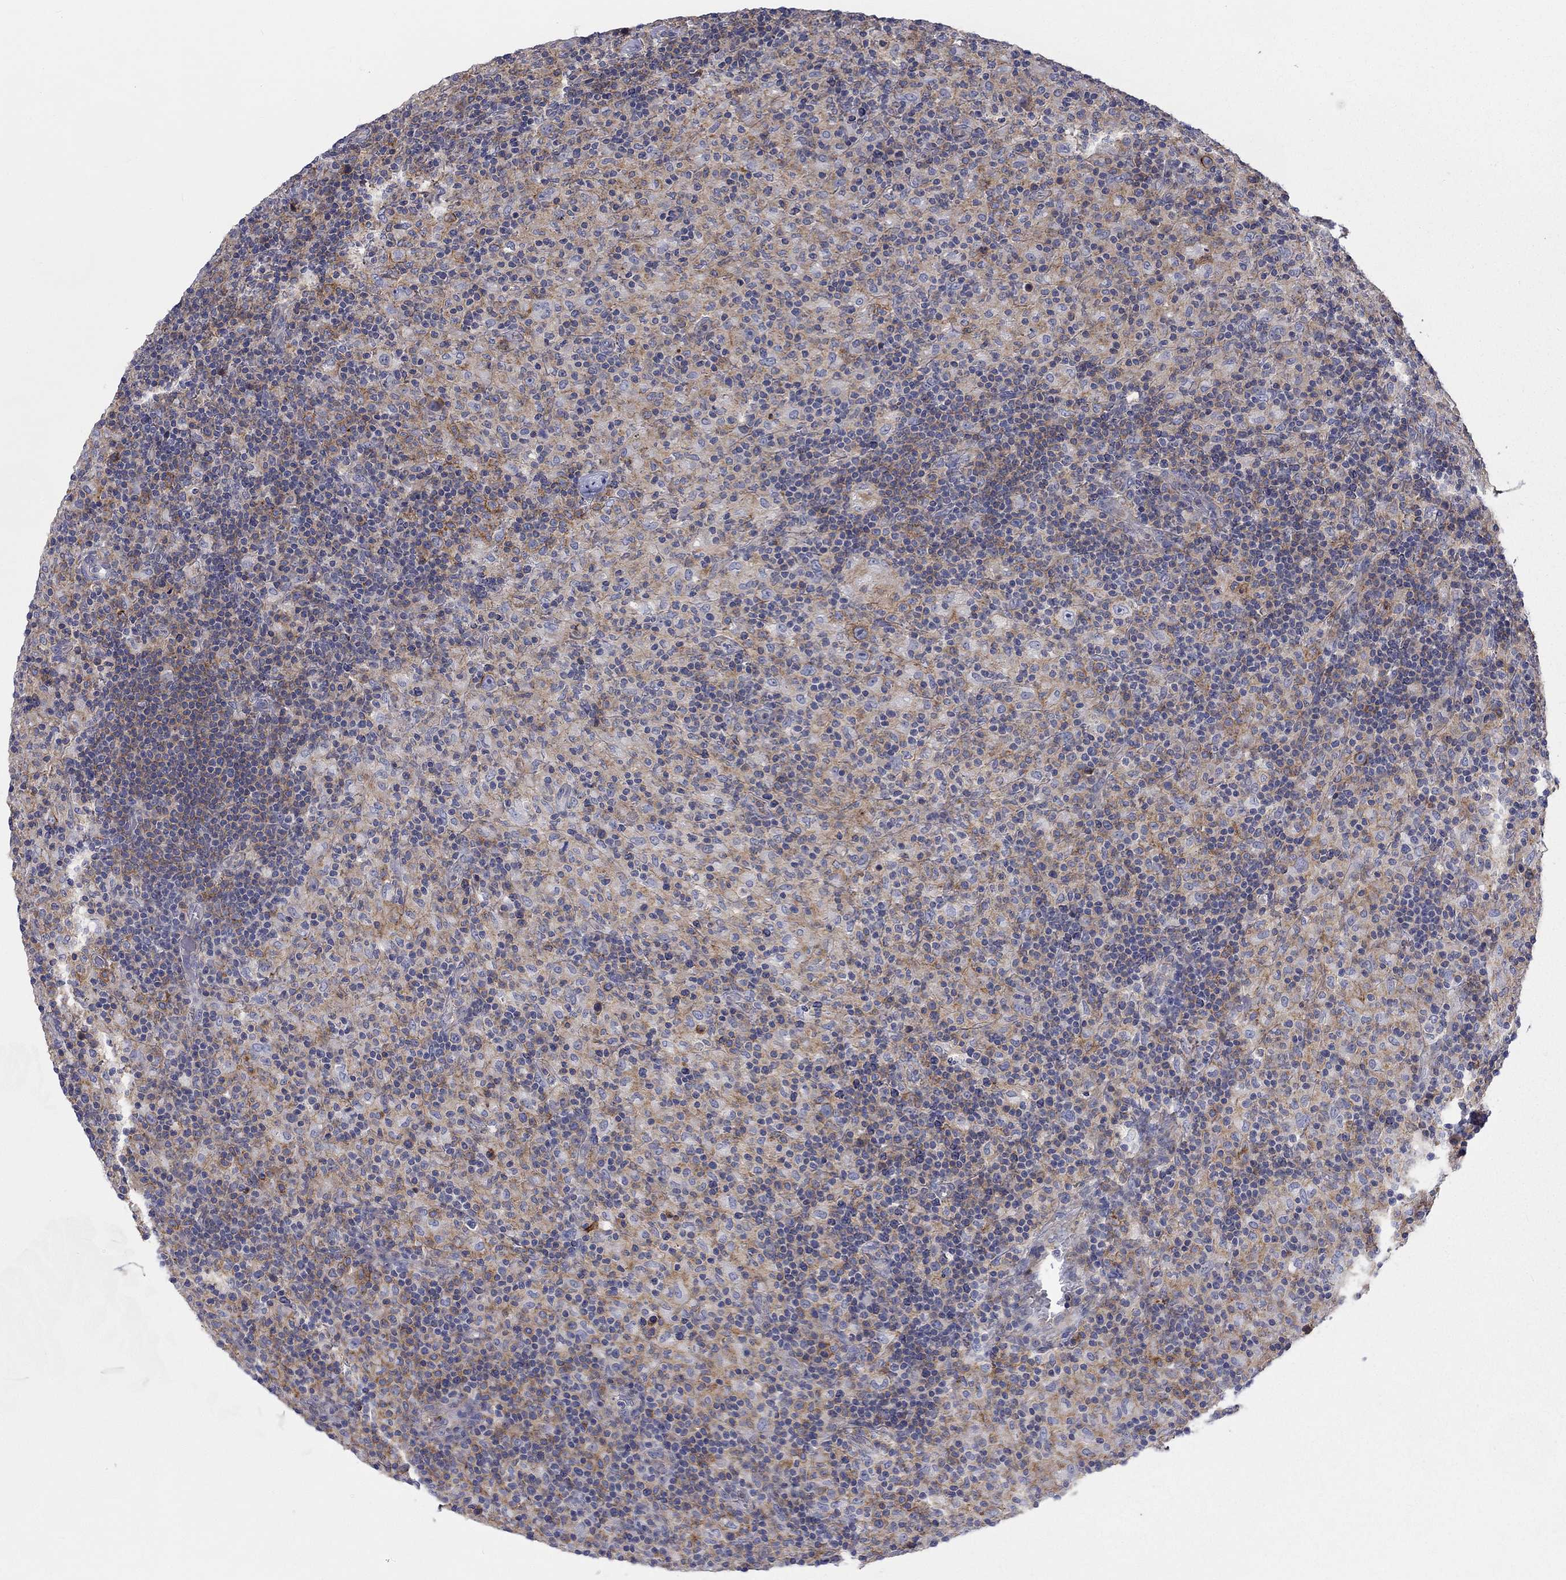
{"staining": {"intensity": "weak", "quantity": "25%-75%", "location": "cytoplasmic/membranous"}, "tissue": "lymphoma", "cell_type": "Tumor cells", "image_type": "cancer", "snomed": [{"axis": "morphology", "description": "Hodgkin's disease, NOS"}, {"axis": "topography", "description": "Lymph node"}], "caption": "Protein expression analysis of human Hodgkin's disease reveals weak cytoplasmic/membranous positivity in approximately 25%-75% of tumor cells.", "gene": "PCDHGA10", "patient": {"sex": "male", "age": 70}}